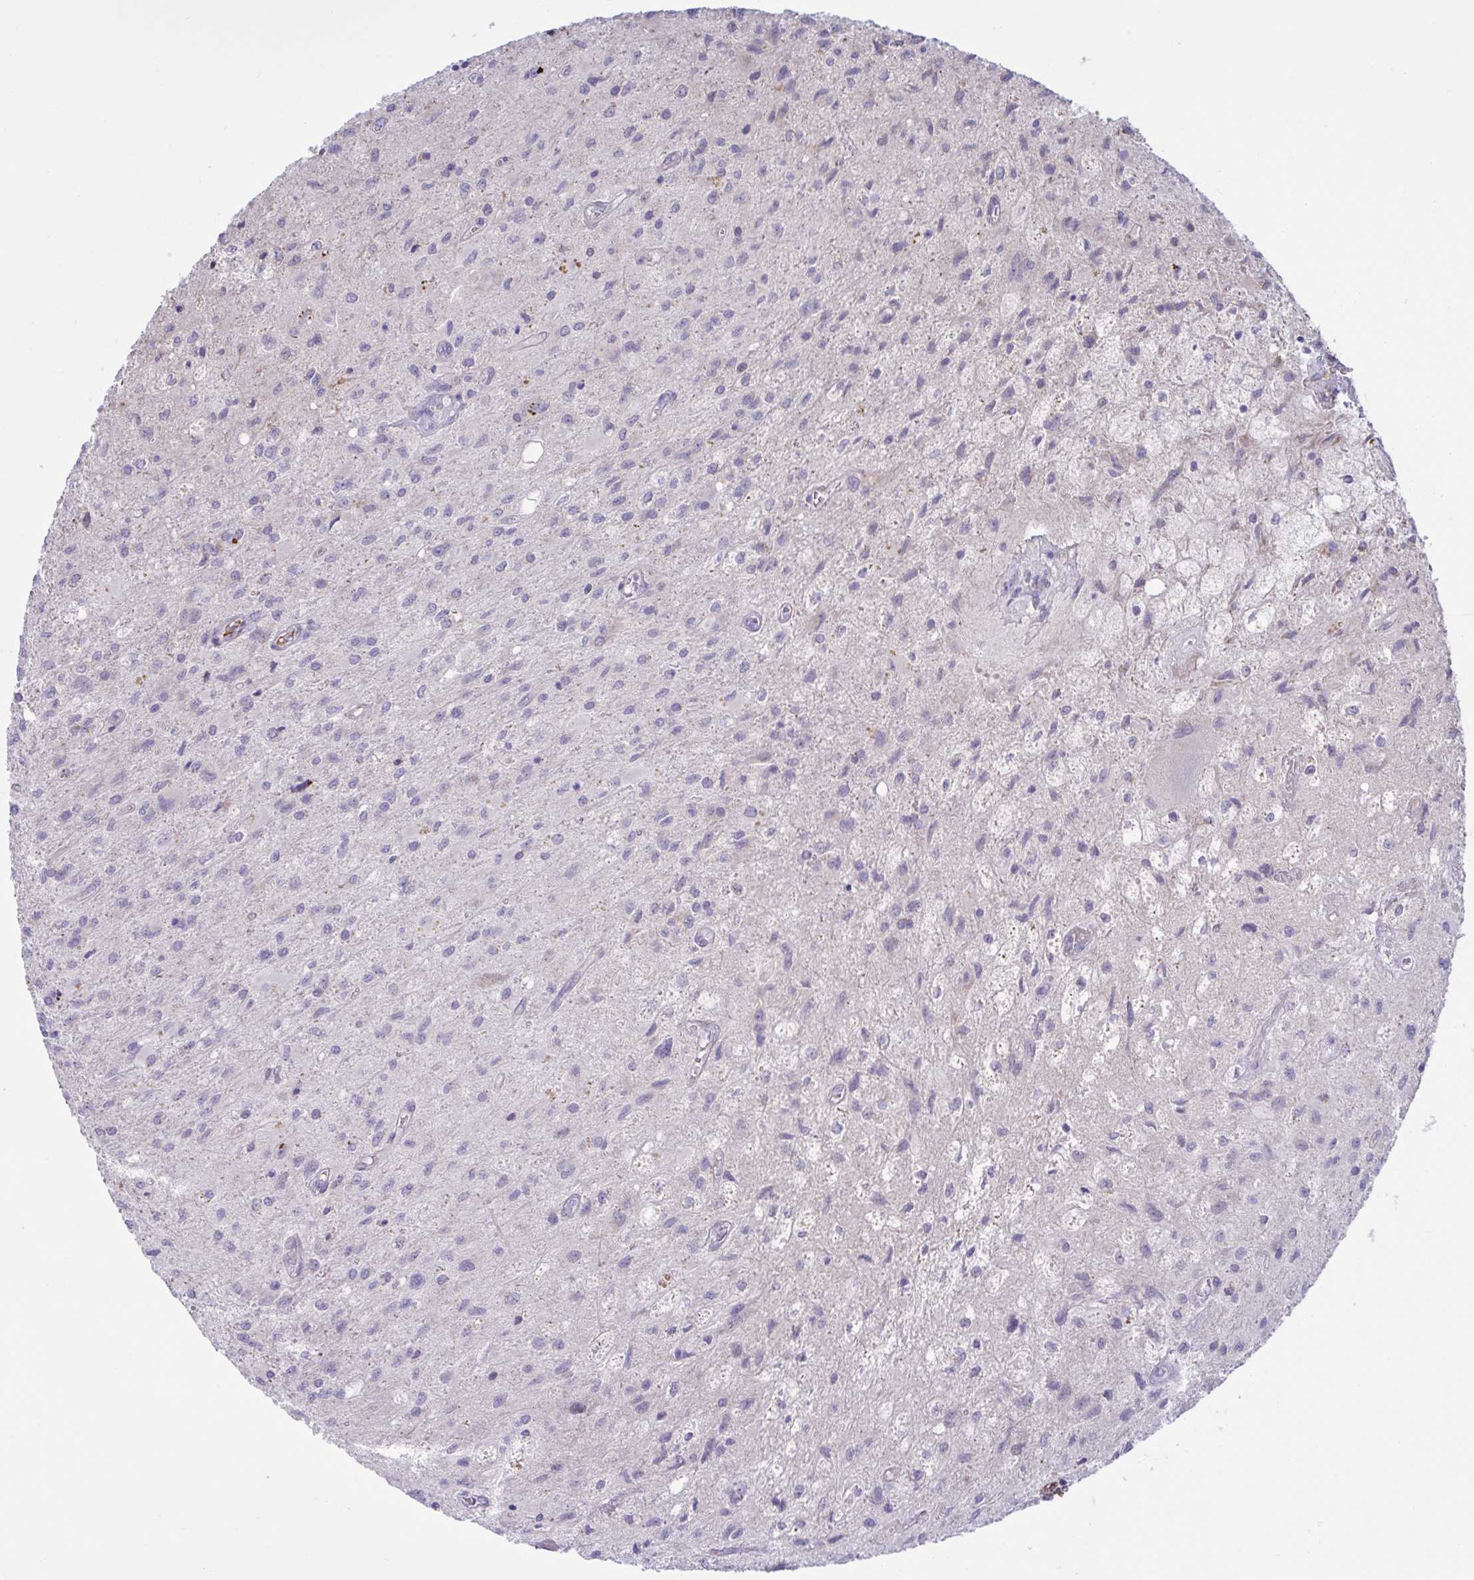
{"staining": {"intensity": "negative", "quantity": "none", "location": "none"}, "tissue": "glioma", "cell_type": "Tumor cells", "image_type": "cancer", "snomed": [{"axis": "morphology", "description": "Glioma, malignant, High grade"}, {"axis": "topography", "description": "Brain"}], "caption": "A histopathology image of human glioma is negative for staining in tumor cells. (DAB immunohistochemistry (IHC) visualized using brightfield microscopy, high magnification).", "gene": "VWC2", "patient": {"sex": "female", "age": 70}}